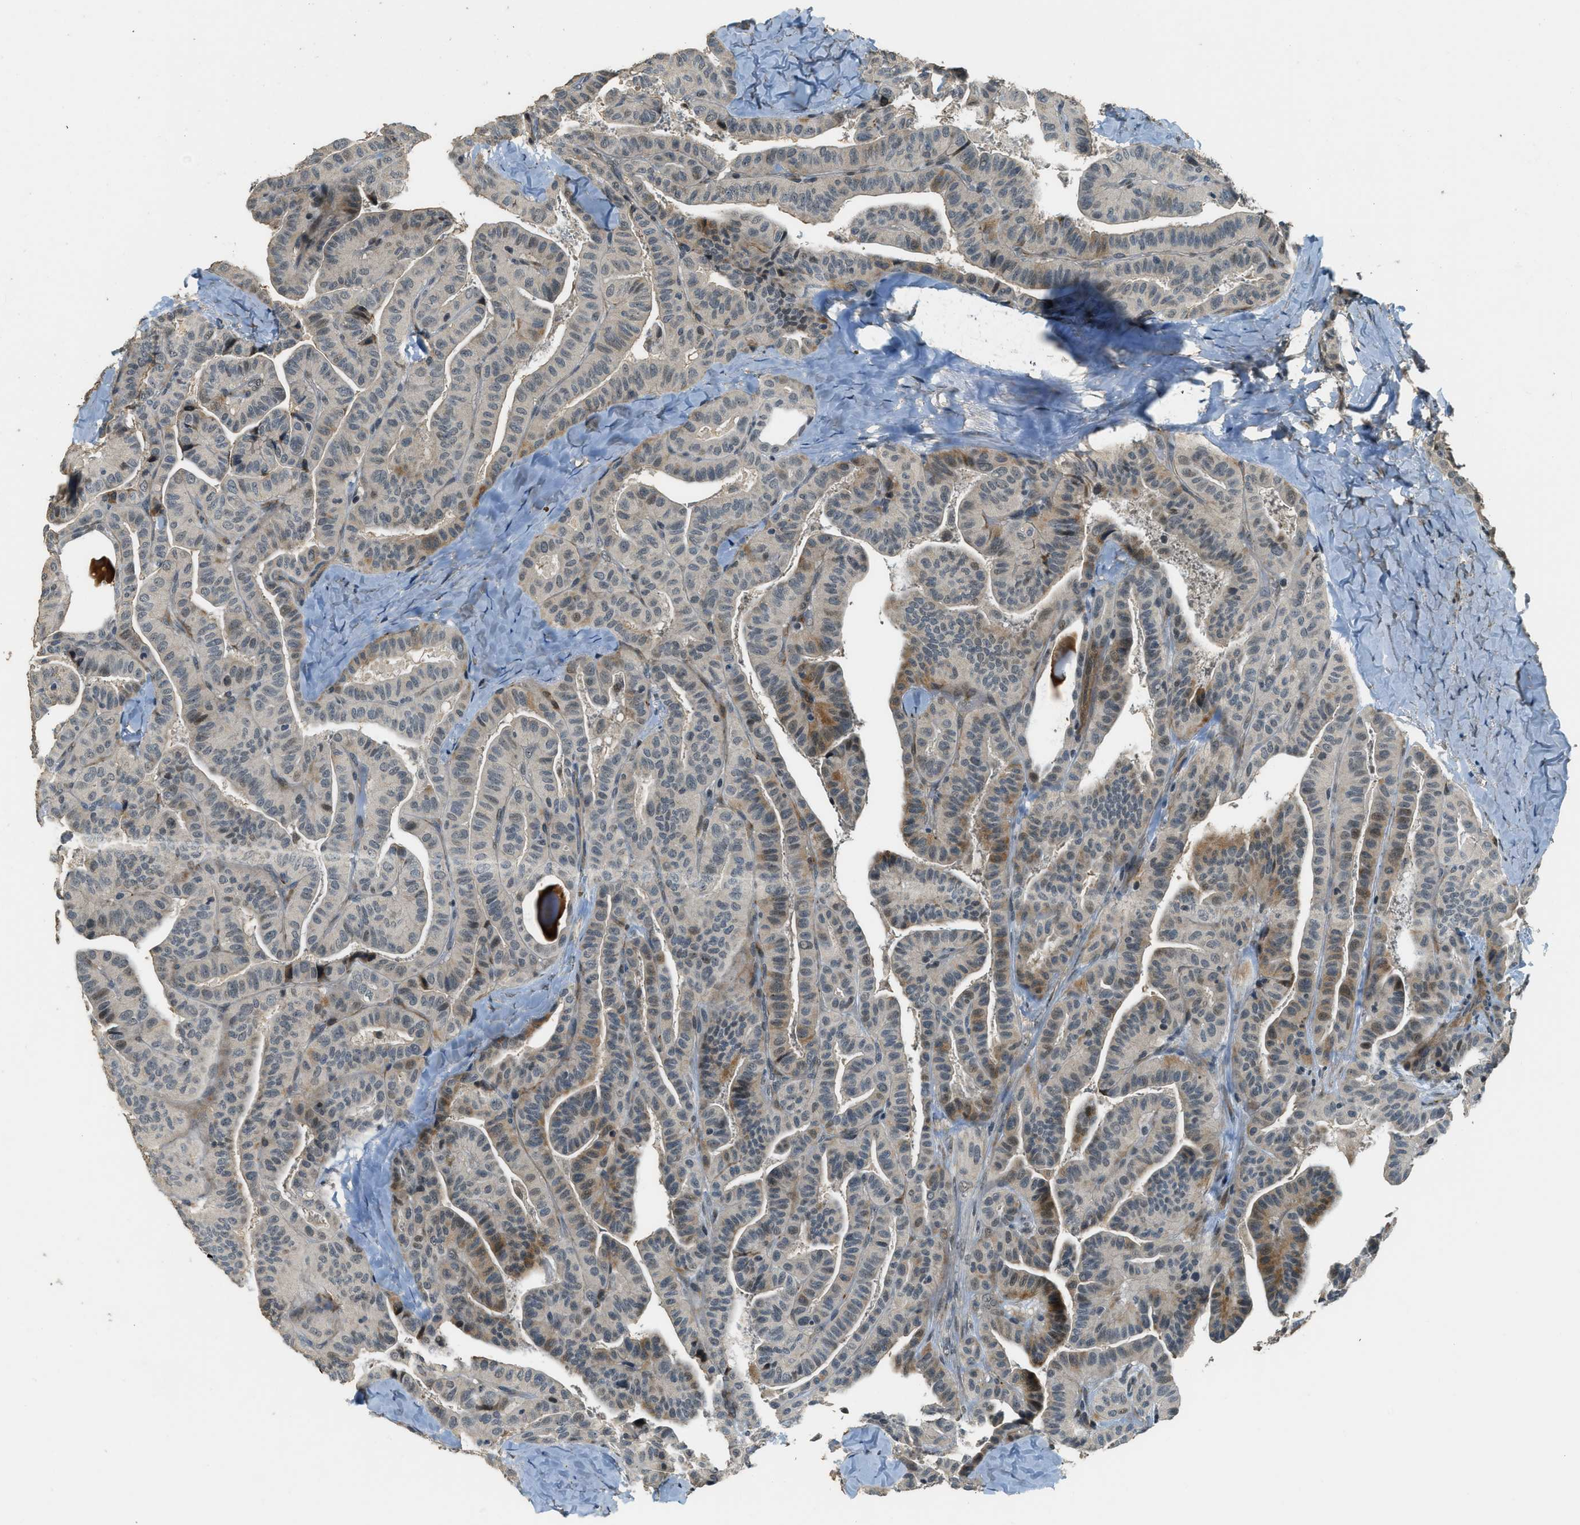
{"staining": {"intensity": "moderate", "quantity": "<25%", "location": "cytoplasmic/membranous,nuclear"}, "tissue": "thyroid cancer", "cell_type": "Tumor cells", "image_type": "cancer", "snomed": [{"axis": "morphology", "description": "Papillary adenocarcinoma, NOS"}, {"axis": "topography", "description": "Thyroid gland"}], "caption": "Thyroid cancer tissue demonstrates moderate cytoplasmic/membranous and nuclear positivity in approximately <25% of tumor cells", "gene": "MED21", "patient": {"sex": "male", "age": 77}}